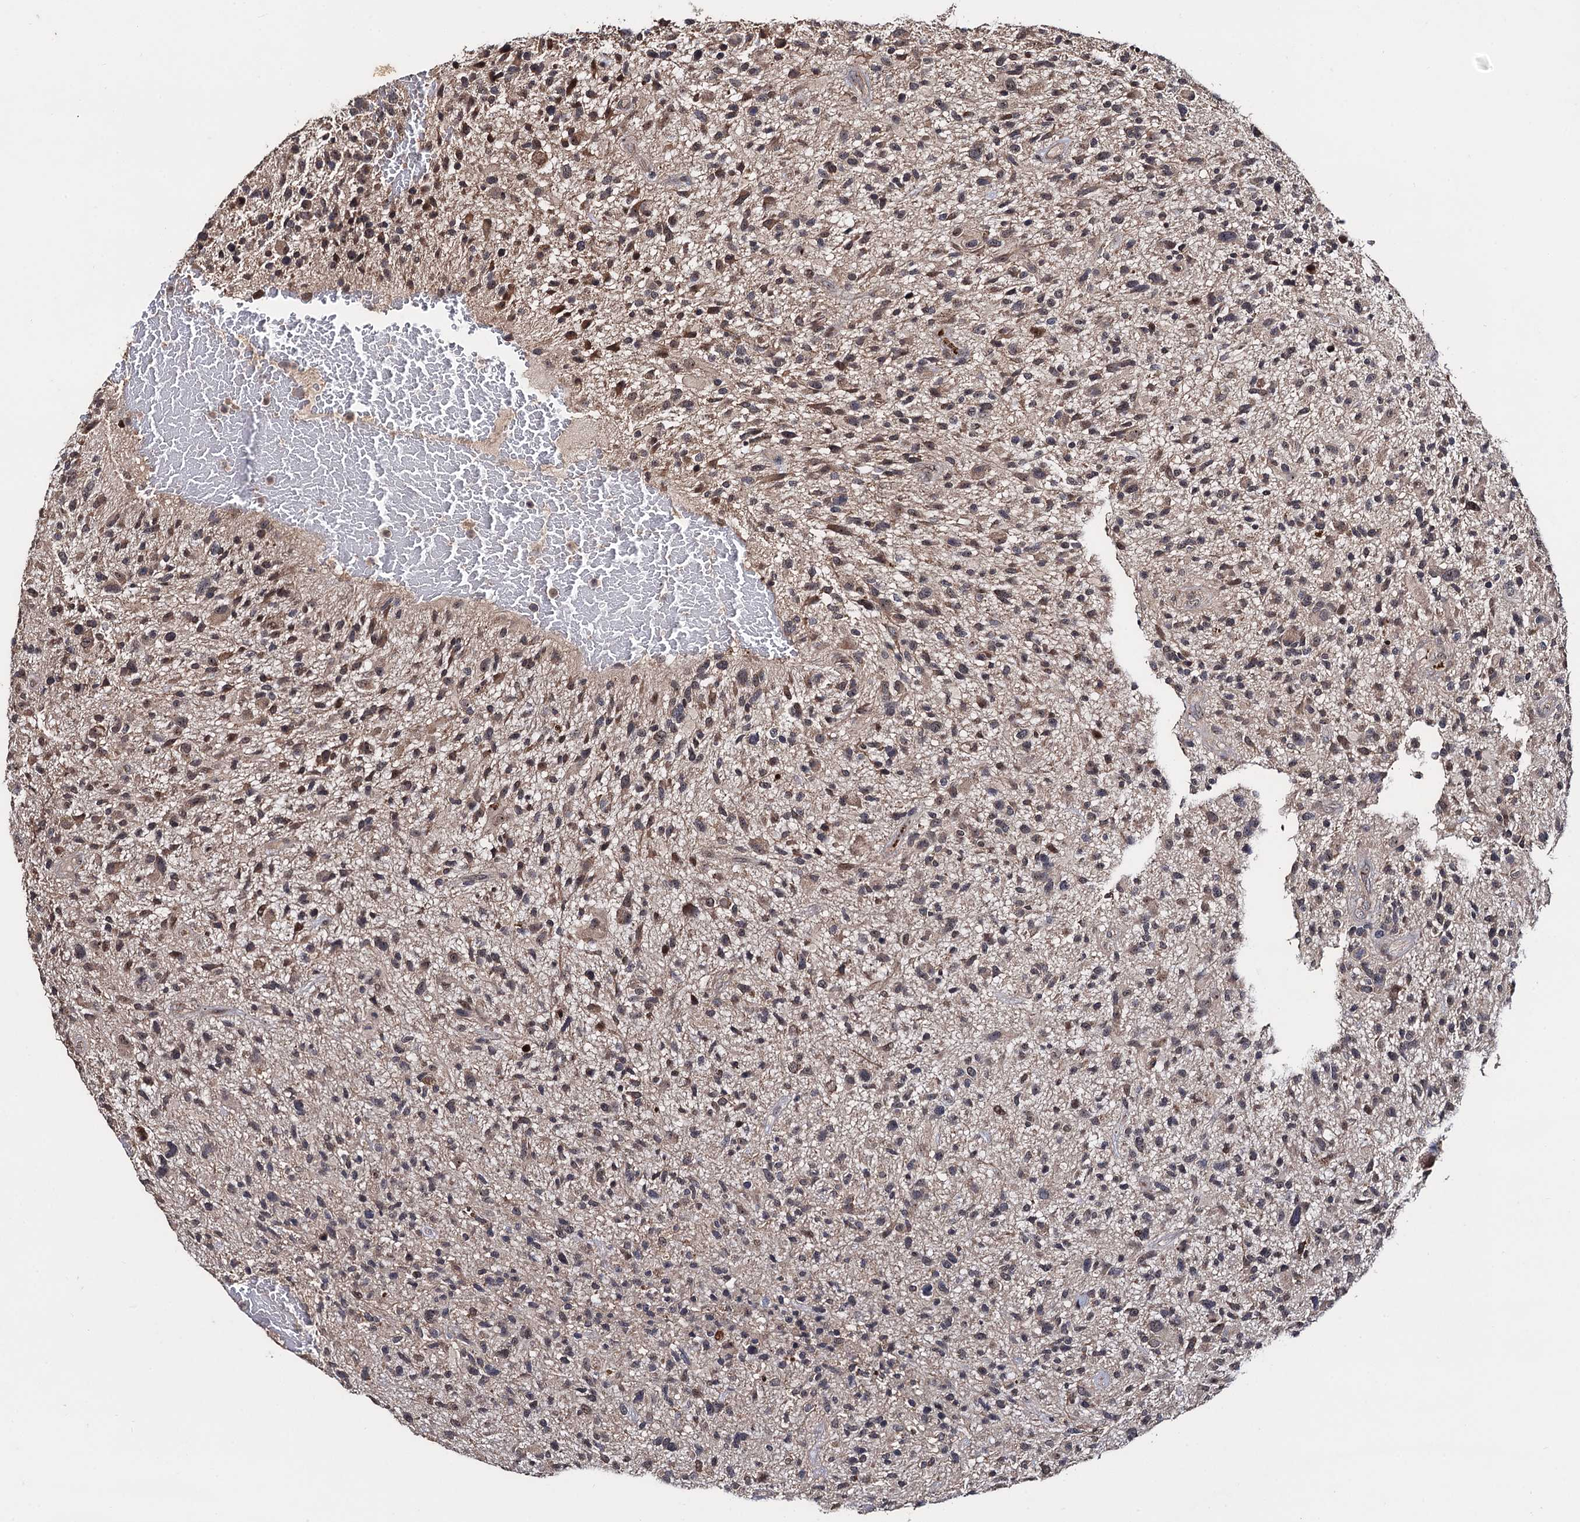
{"staining": {"intensity": "weak", "quantity": "25%-75%", "location": "cytoplasmic/membranous"}, "tissue": "glioma", "cell_type": "Tumor cells", "image_type": "cancer", "snomed": [{"axis": "morphology", "description": "Glioma, malignant, High grade"}, {"axis": "topography", "description": "Brain"}], "caption": "Weak cytoplasmic/membranous protein expression is identified in about 25%-75% of tumor cells in high-grade glioma (malignant).", "gene": "LRRC63", "patient": {"sex": "male", "age": 47}}